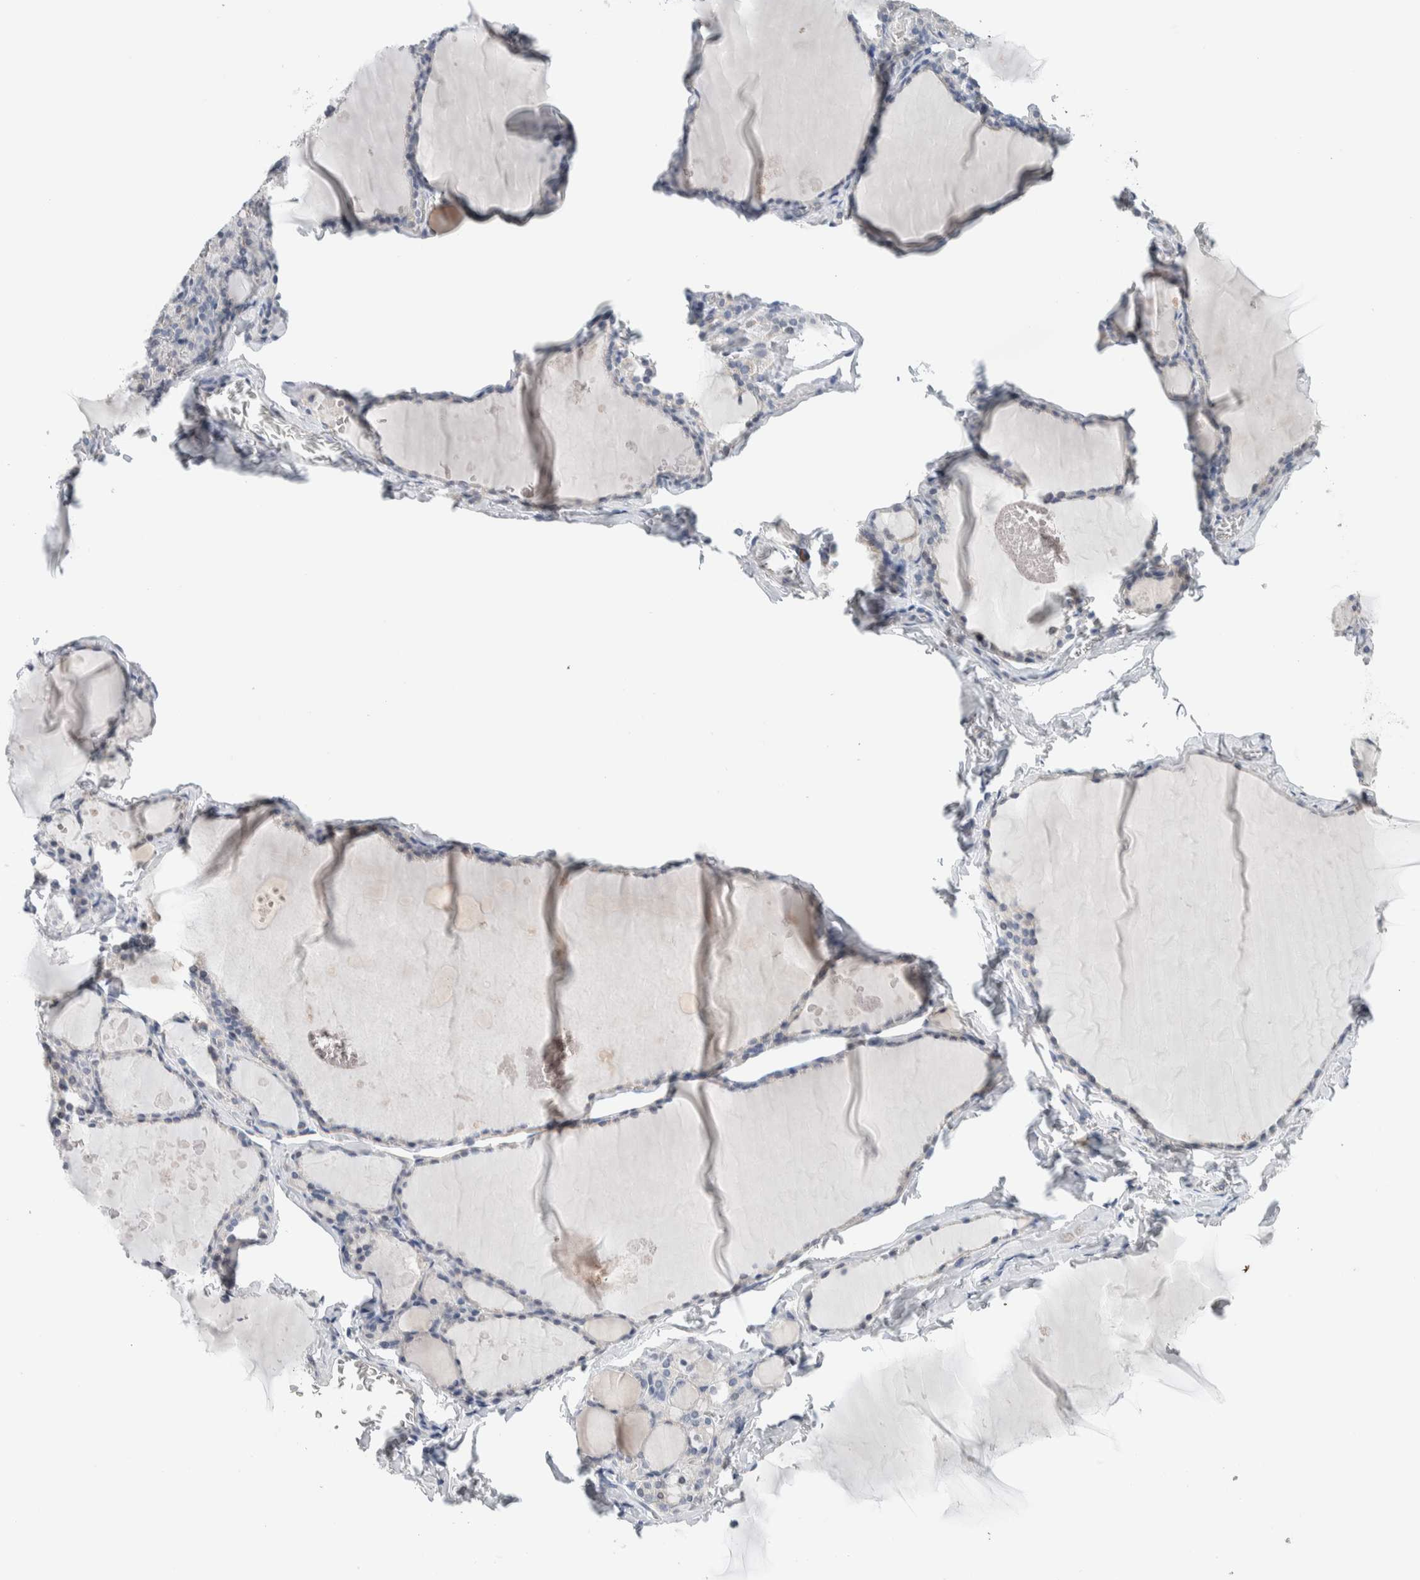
{"staining": {"intensity": "negative", "quantity": "none", "location": "none"}, "tissue": "thyroid gland", "cell_type": "Glandular cells", "image_type": "normal", "snomed": [{"axis": "morphology", "description": "Normal tissue, NOS"}, {"axis": "topography", "description": "Thyroid gland"}], "caption": "Unremarkable thyroid gland was stained to show a protein in brown. There is no significant staining in glandular cells. The staining is performed using DAB brown chromogen with nuclei counter-stained in using hematoxylin.", "gene": "SCN2A", "patient": {"sex": "male", "age": 56}}